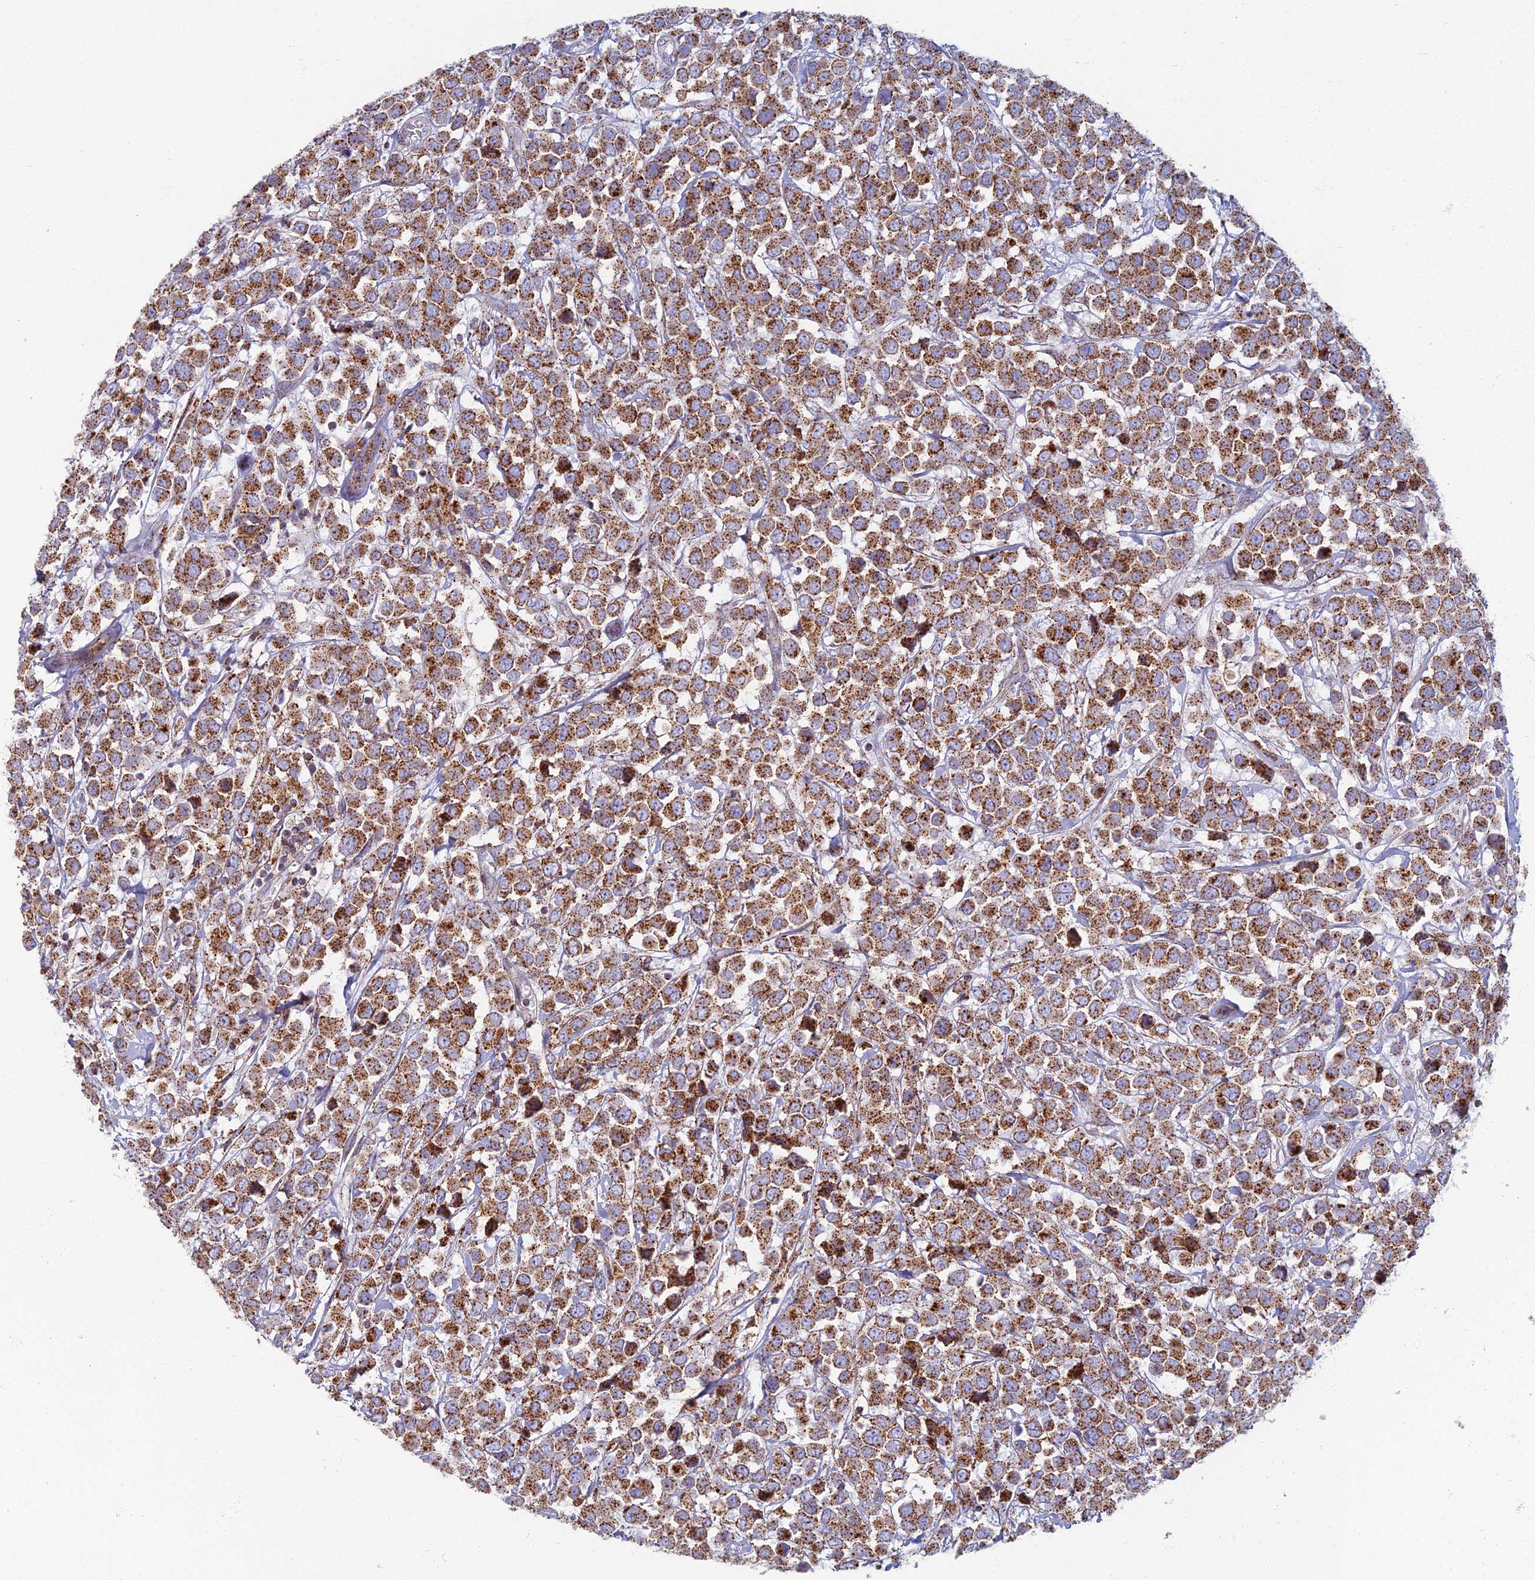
{"staining": {"intensity": "strong", "quantity": ">75%", "location": "cytoplasmic/membranous"}, "tissue": "breast cancer", "cell_type": "Tumor cells", "image_type": "cancer", "snomed": [{"axis": "morphology", "description": "Duct carcinoma"}, {"axis": "topography", "description": "Breast"}], "caption": "Protein staining displays strong cytoplasmic/membranous staining in approximately >75% of tumor cells in breast cancer.", "gene": "CHMP4B", "patient": {"sex": "female", "age": 61}}